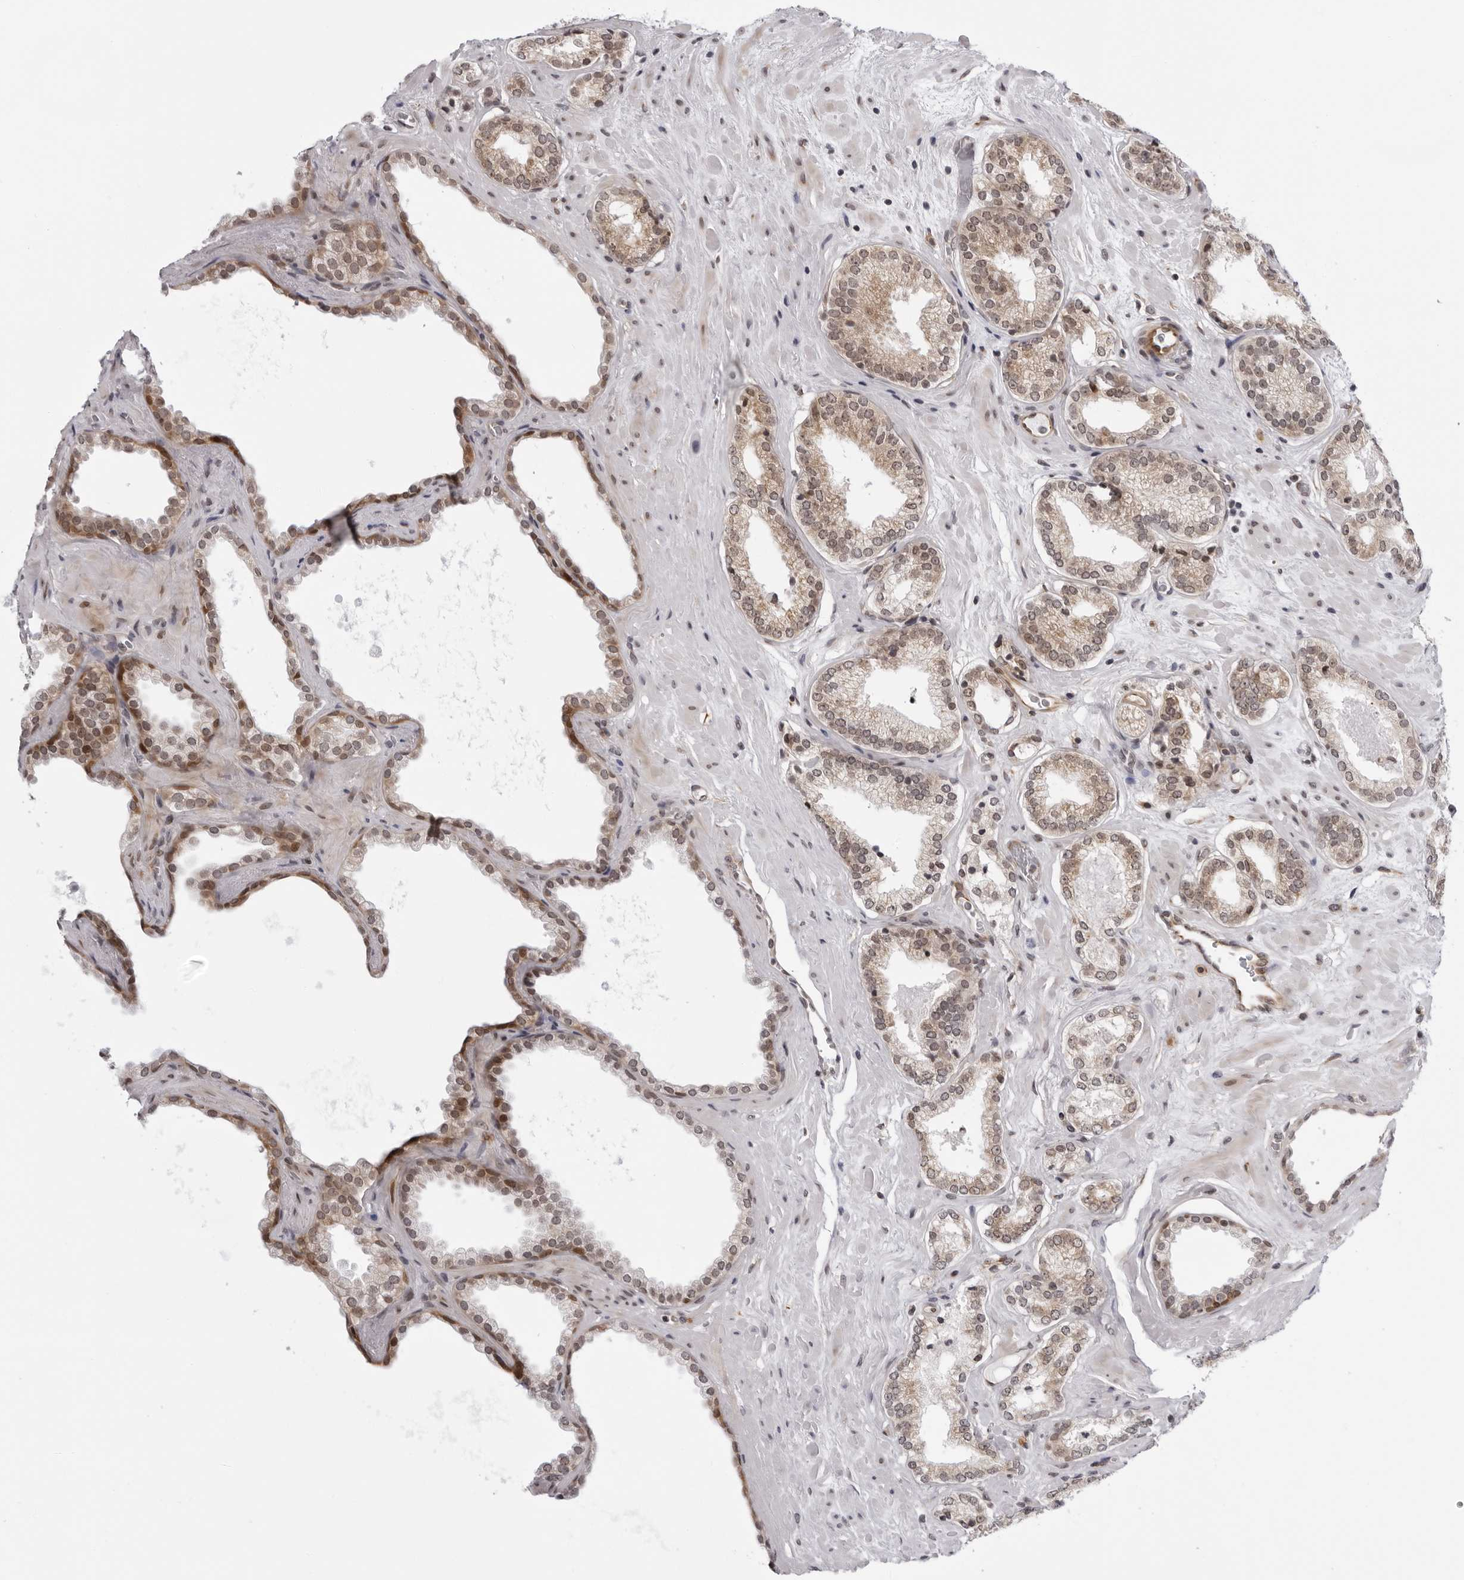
{"staining": {"intensity": "weak", "quantity": ">75%", "location": "cytoplasmic/membranous"}, "tissue": "prostate cancer", "cell_type": "Tumor cells", "image_type": "cancer", "snomed": [{"axis": "morphology", "description": "Adenocarcinoma, Low grade"}, {"axis": "topography", "description": "Prostate"}], "caption": "There is low levels of weak cytoplasmic/membranous staining in tumor cells of low-grade adenocarcinoma (prostate), as demonstrated by immunohistochemical staining (brown color).", "gene": "GCSAML", "patient": {"sex": "male", "age": 62}}